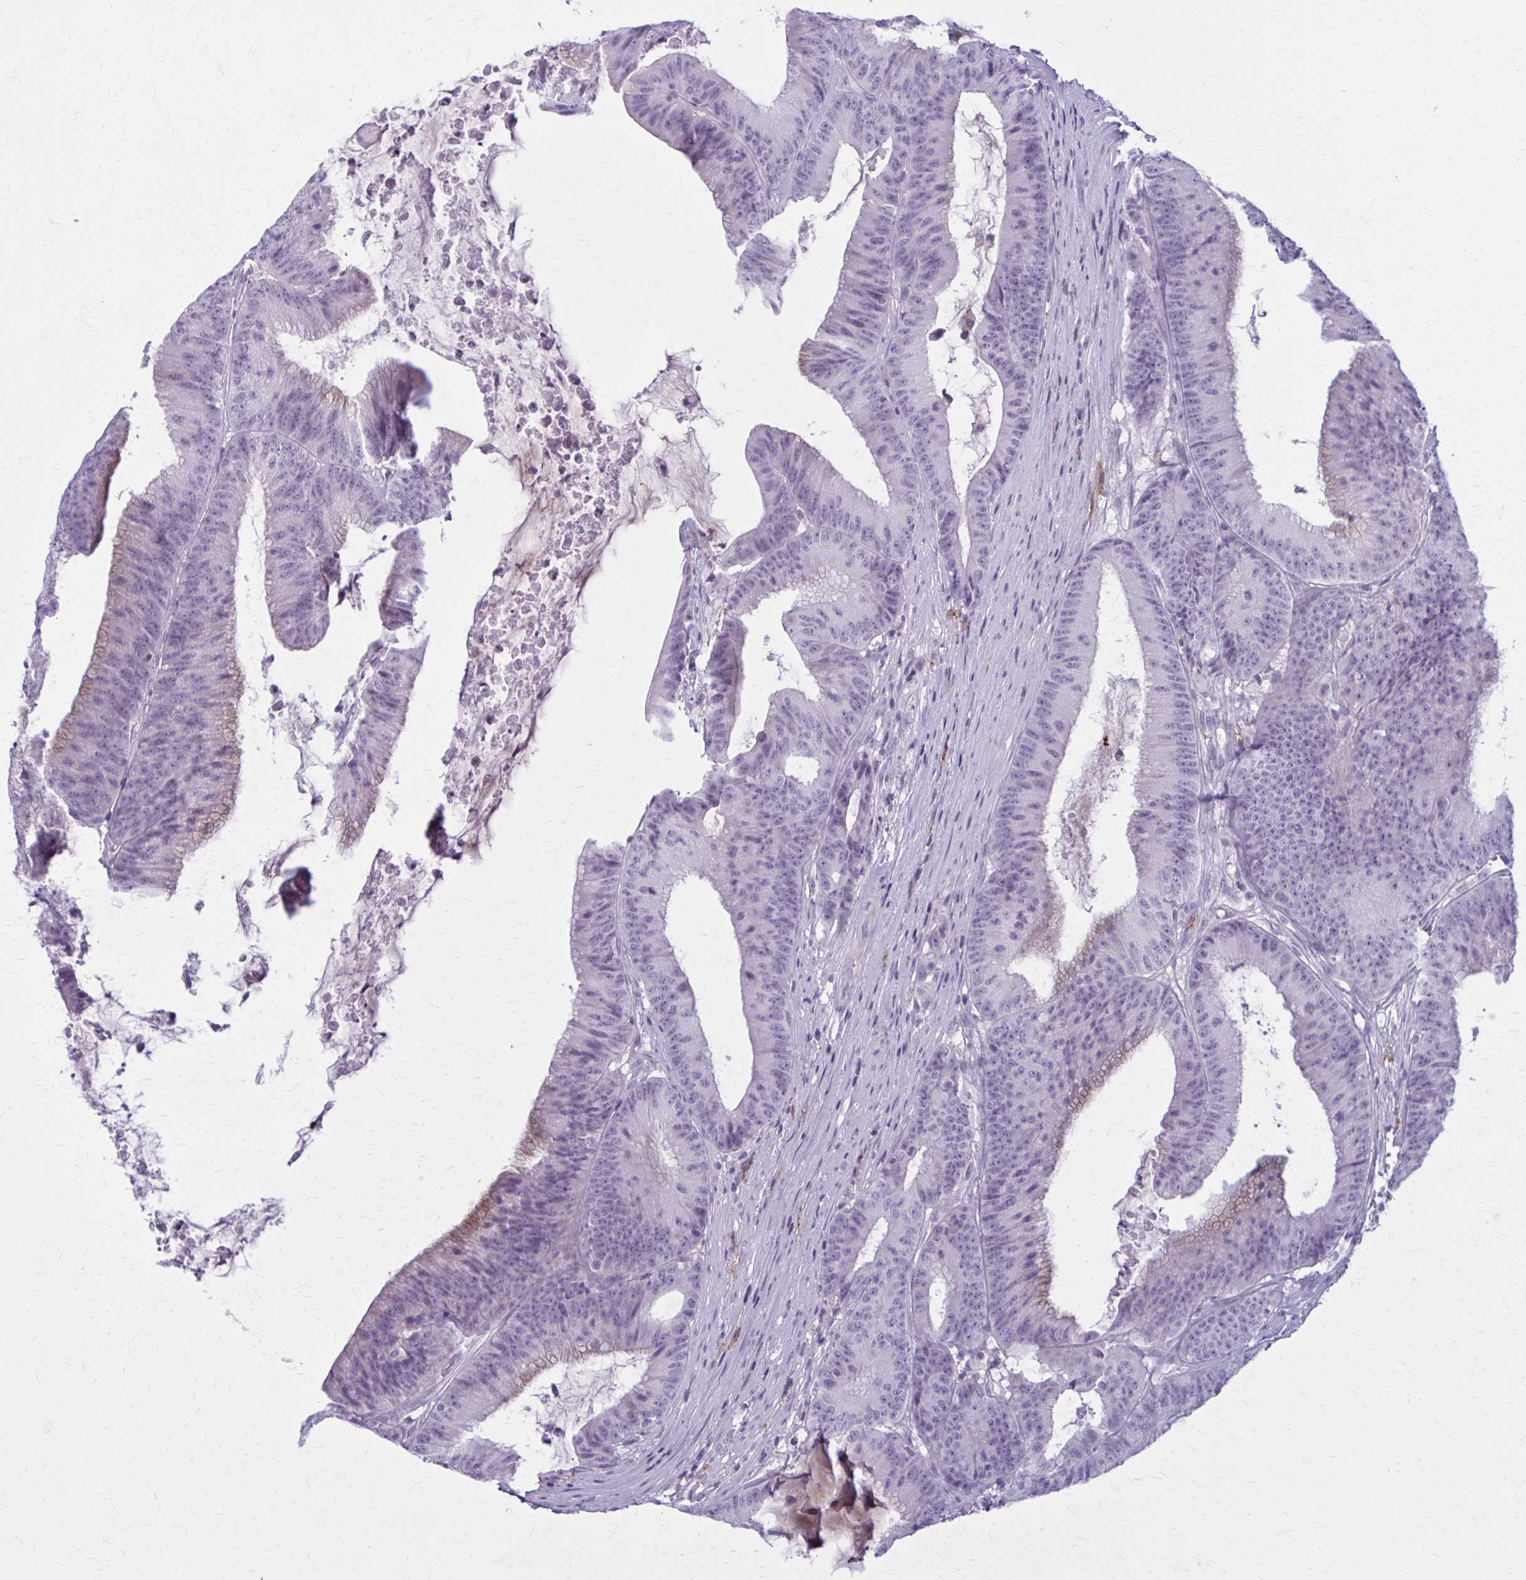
{"staining": {"intensity": "moderate", "quantity": "<25%", "location": "cytoplasmic/membranous"}, "tissue": "colorectal cancer", "cell_type": "Tumor cells", "image_type": "cancer", "snomed": [{"axis": "morphology", "description": "Adenocarcinoma, NOS"}, {"axis": "topography", "description": "Colon"}], "caption": "Immunohistochemical staining of colorectal cancer (adenocarcinoma) displays moderate cytoplasmic/membranous protein staining in approximately <25% of tumor cells.", "gene": "CD38", "patient": {"sex": "female", "age": 78}}